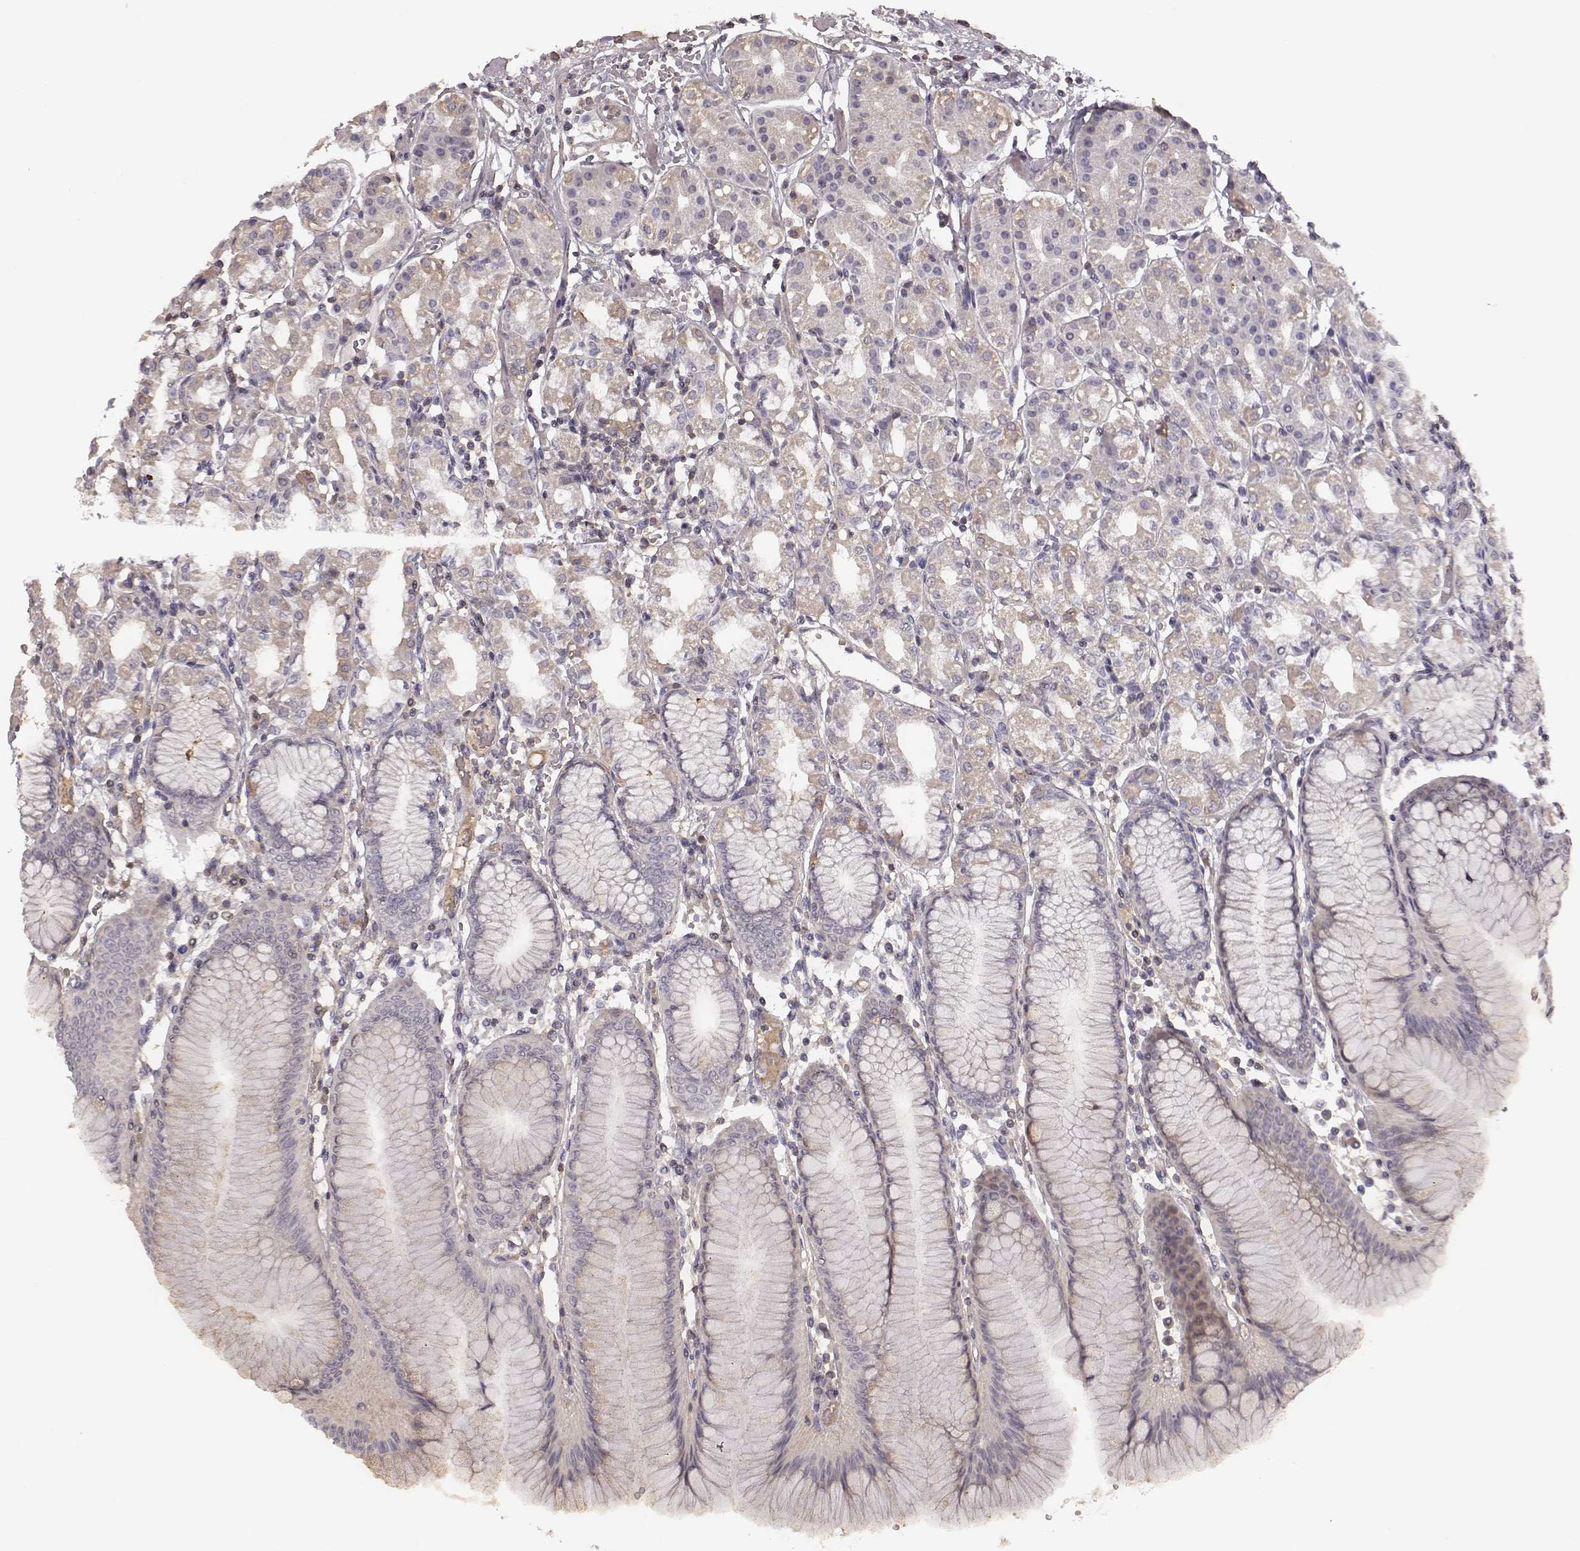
{"staining": {"intensity": "weak", "quantity": "25%-75%", "location": "cytoplasmic/membranous"}, "tissue": "stomach", "cell_type": "Glandular cells", "image_type": "normal", "snomed": [{"axis": "morphology", "description": "Normal tissue, NOS"}, {"axis": "topography", "description": "Skeletal muscle"}, {"axis": "topography", "description": "Stomach"}], "caption": "Brown immunohistochemical staining in unremarkable stomach reveals weak cytoplasmic/membranous staining in approximately 25%-75% of glandular cells. (DAB IHC with brightfield microscopy, high magnification).", "gene": "TLX3", "patient": {"sex": "female", "age": 57}}